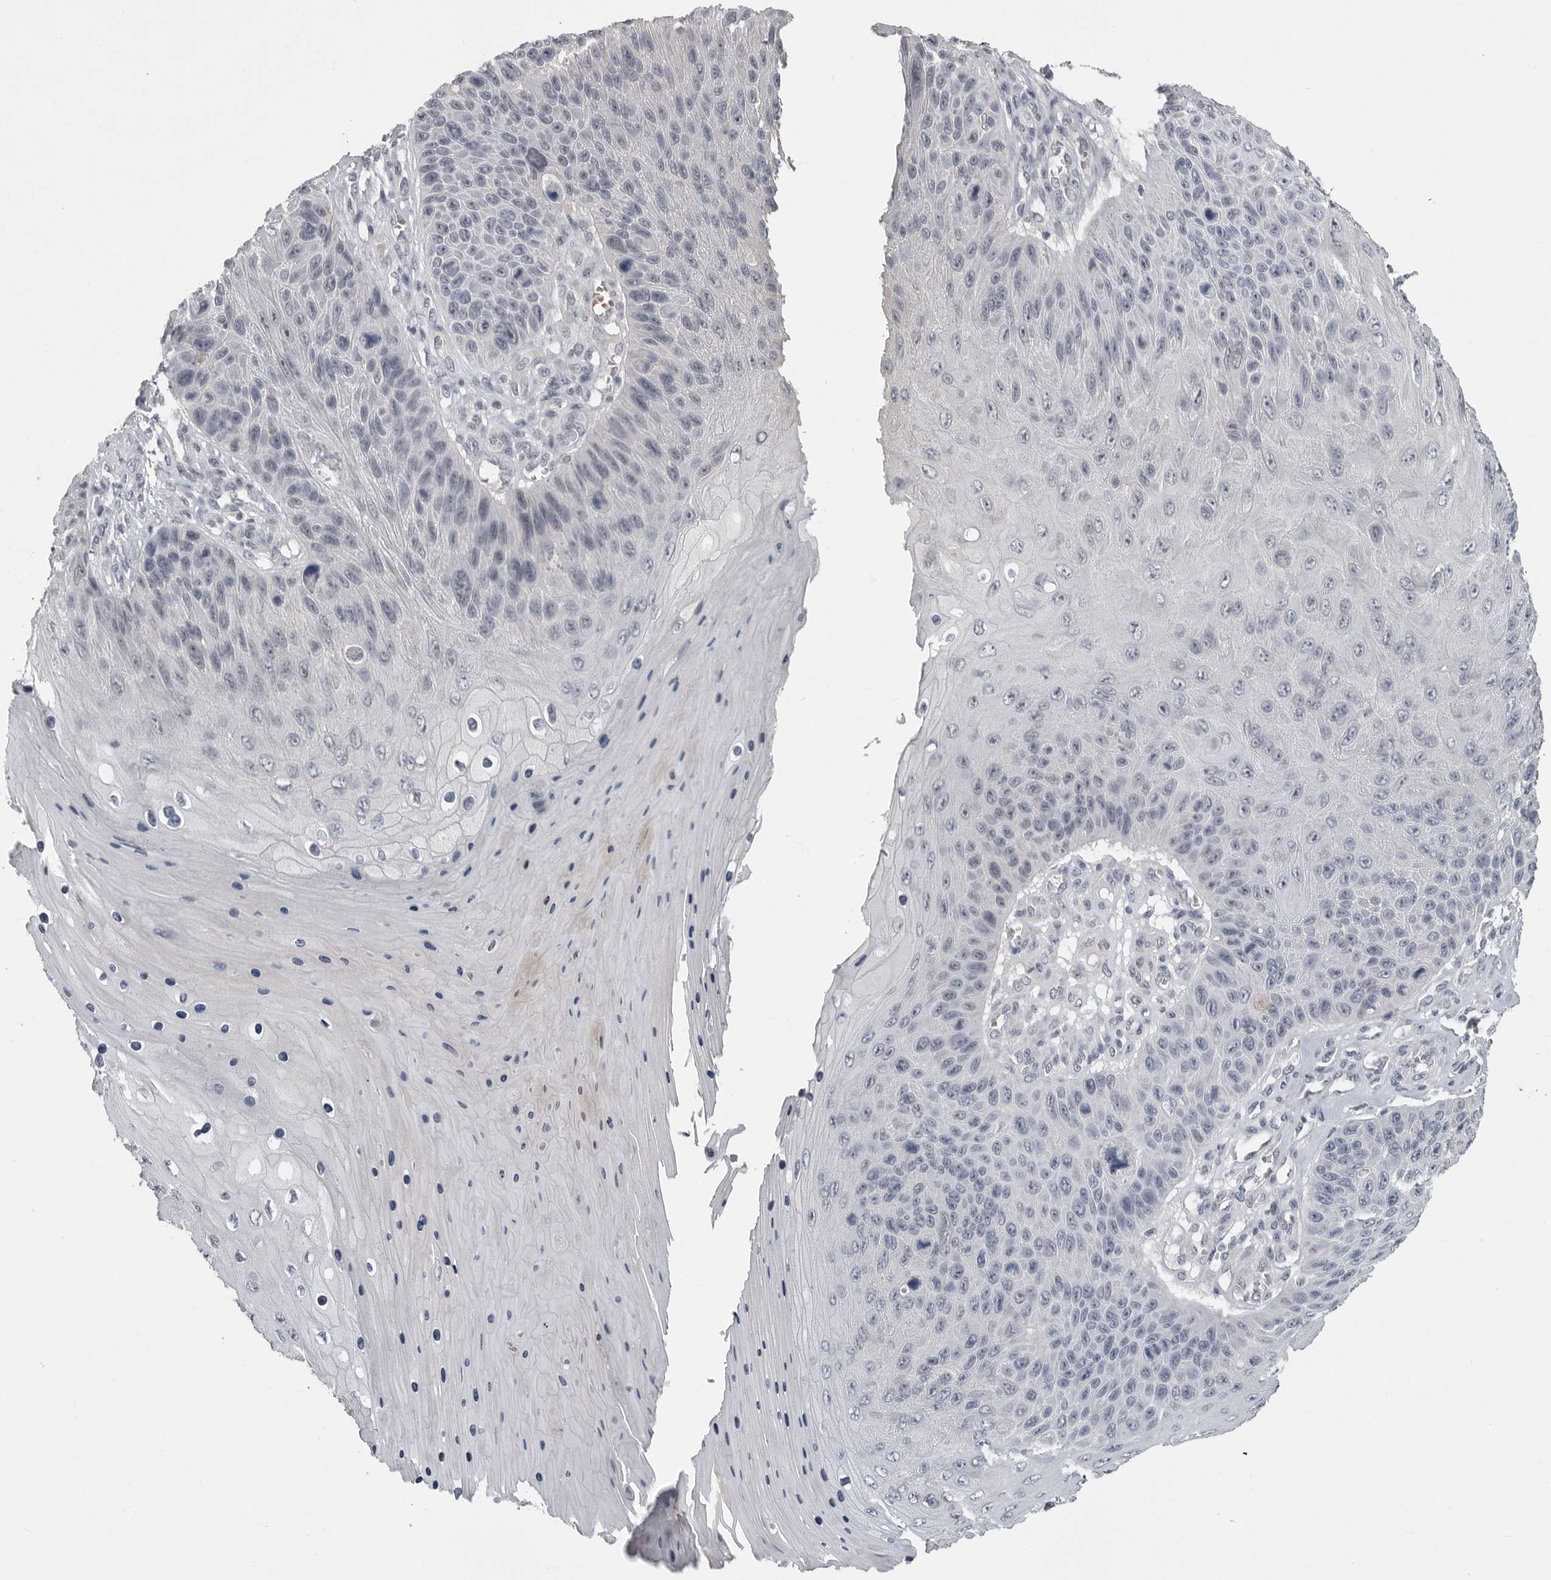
{"staining": {"intensity": "negative", "quantity": "none", "location": "none"}, "tissue": "skin cancer", "cell_type": "Tumor cells", "image_type": "cancer", "snomed": [{"axis": "morphology", "description": "Squamous cell carcinoma, NOS"}, {"axis": "topography", "description": "Skin"}], "caption": "IHC of human skin cancer (squamous cell carcinoma) demonstrates no positivity in tumor cells.", "gene": "PLEKHF1", "patient": {"sex": "female", "age": 88}}